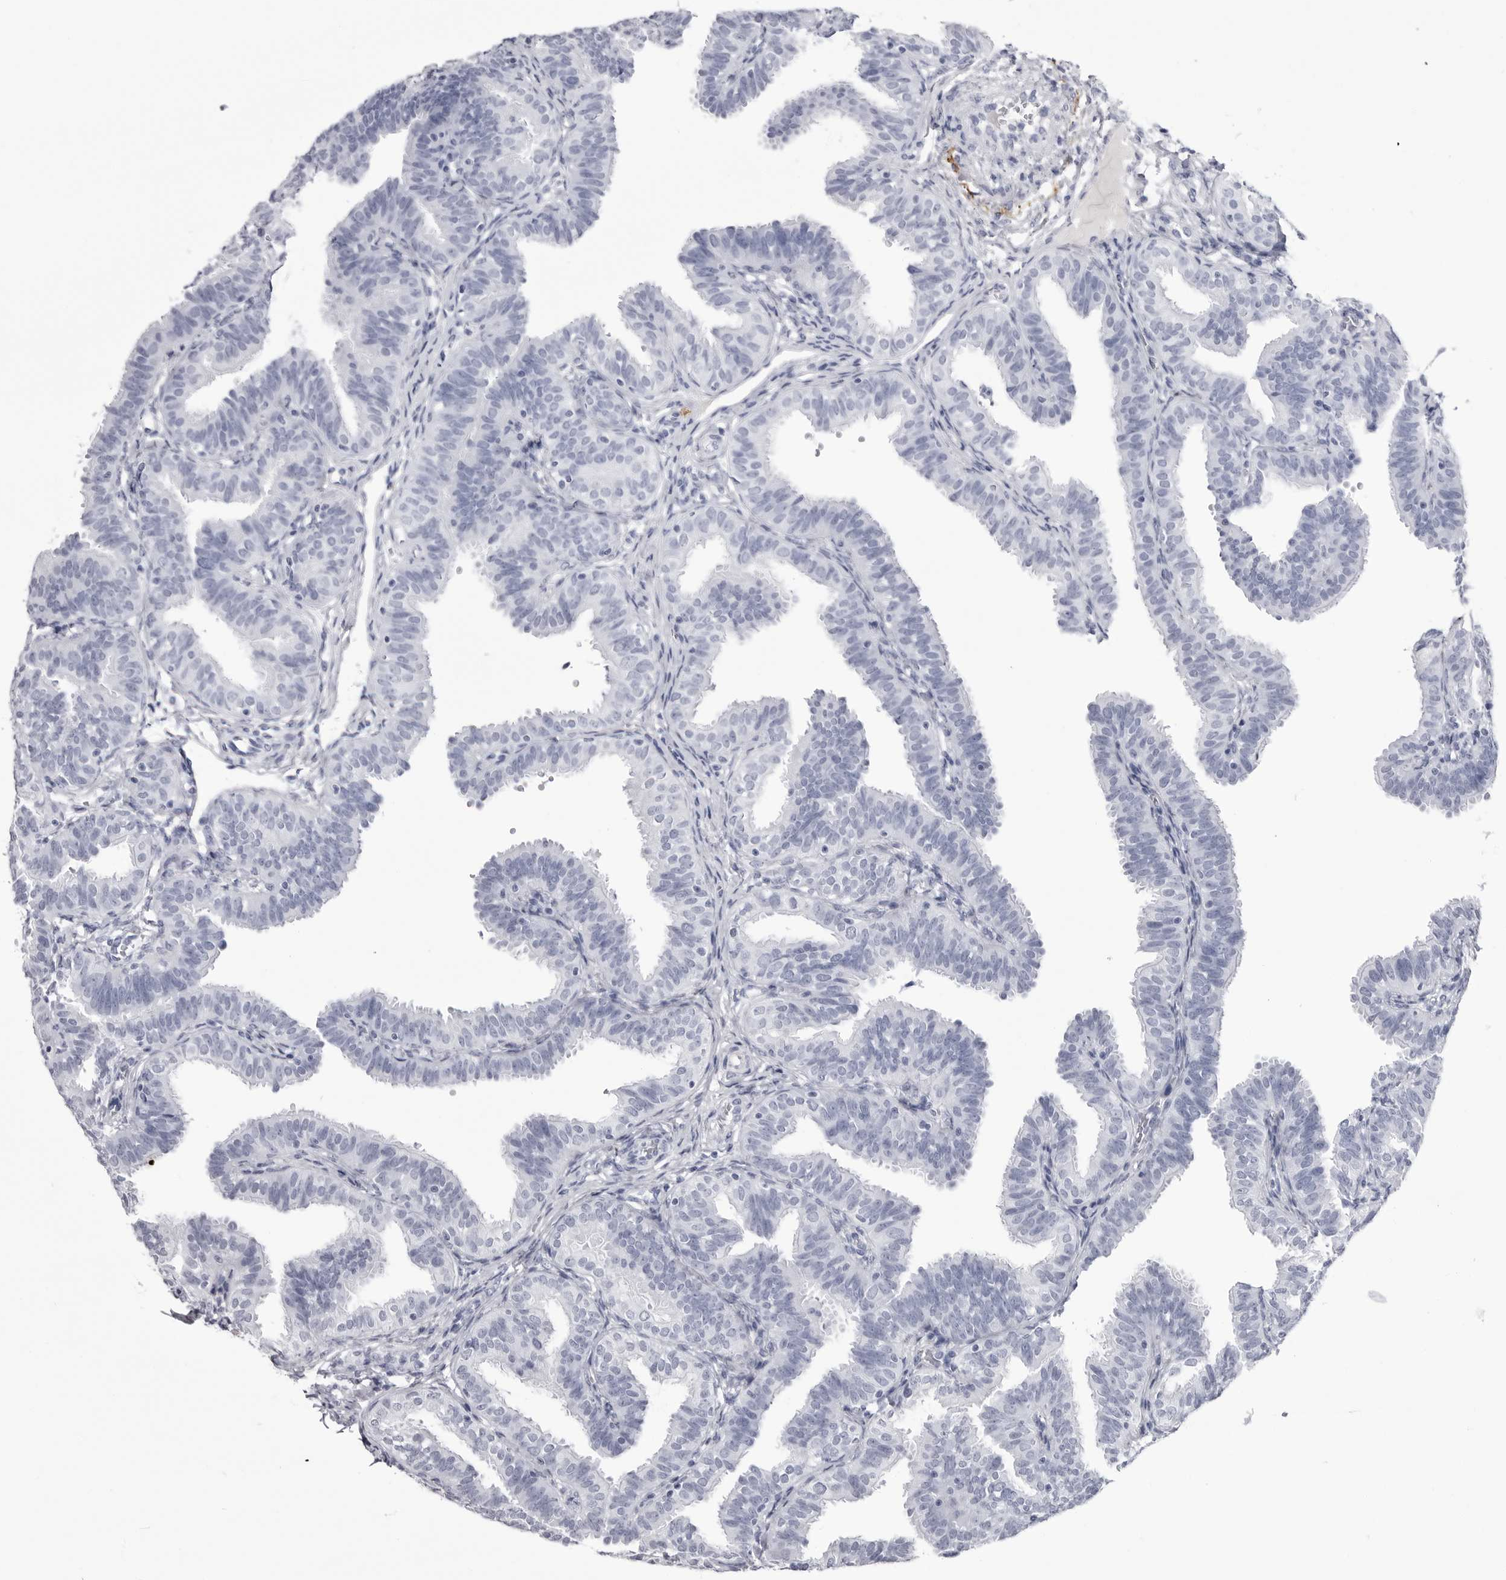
{"staining": {"intensity": "negative", "quantity": "none", "location": "none"}, "tissue": "fallopian tube", "cell_type": "Glandular cells", "image_type": "normal", "snomed": [{"axis": "morphology", "description": "Normal tissue, NOS"}, {"axis": "topography", "description": "Fallopian tube"}], "caption": "Glandular cells show no significant positivity in unremarkable fallopian tube.", "gene": "COL26A1", "patient": {"sex": "female", "age": 35}}